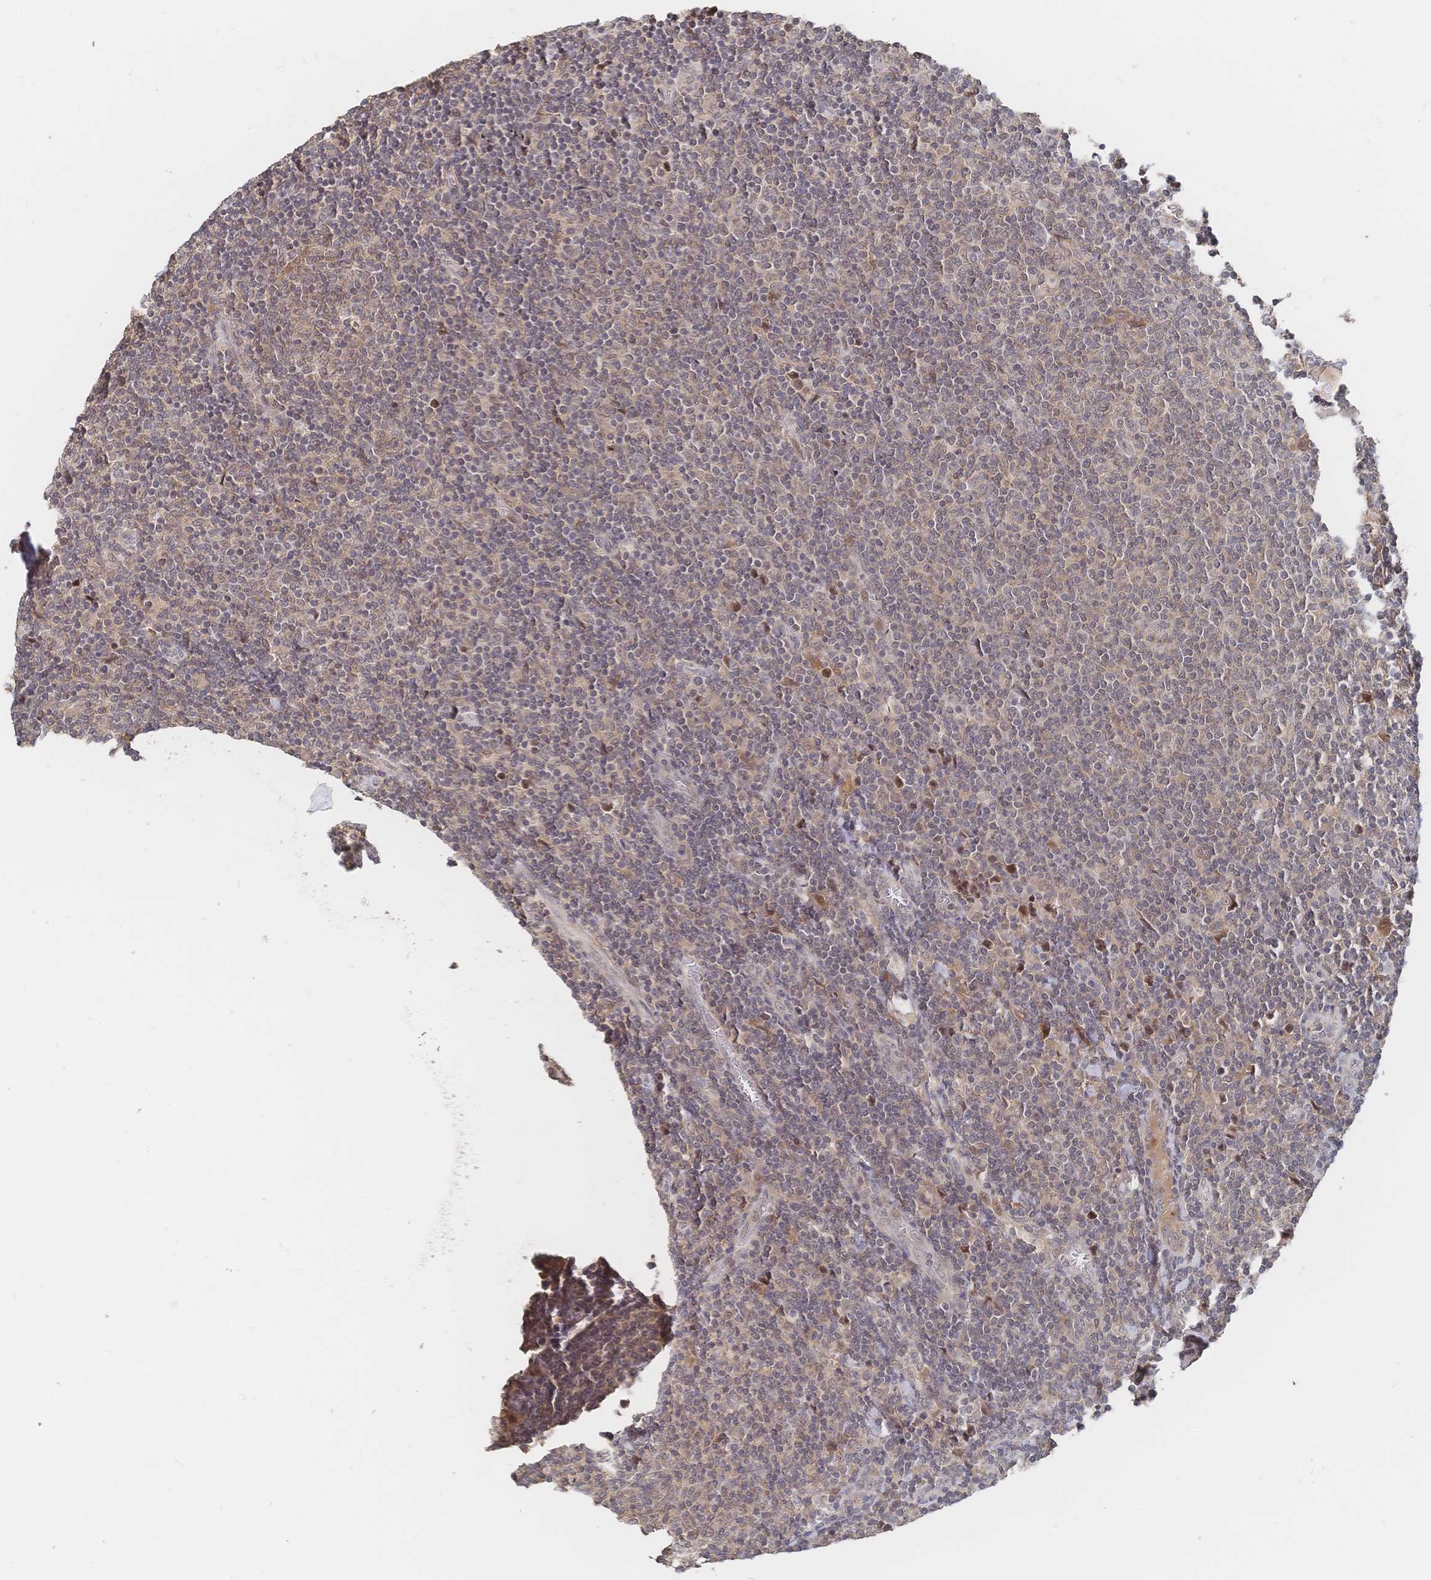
{"staining": {"intensity": "weak", "quantity": "25%-75%", "location": "cytoplasmic/membranous"}, "tissue": "lymphoma", "cell_type": "Tumor cells", "image_type": "cancer", "snomed": [{"axis": "morphology", "description": "Malignant lymphoma, non-Hodgkin's type, Low grade"}, {"axis": "topography", "description": "Lymph node"}], "caption": "Human low-grade malignant lymphoma, non-Hodgkin's type stained with a protein marker shows weak staining in tumor cells.", "gene": "LRP5", "patient": {"sex": "male", "age": 52}}